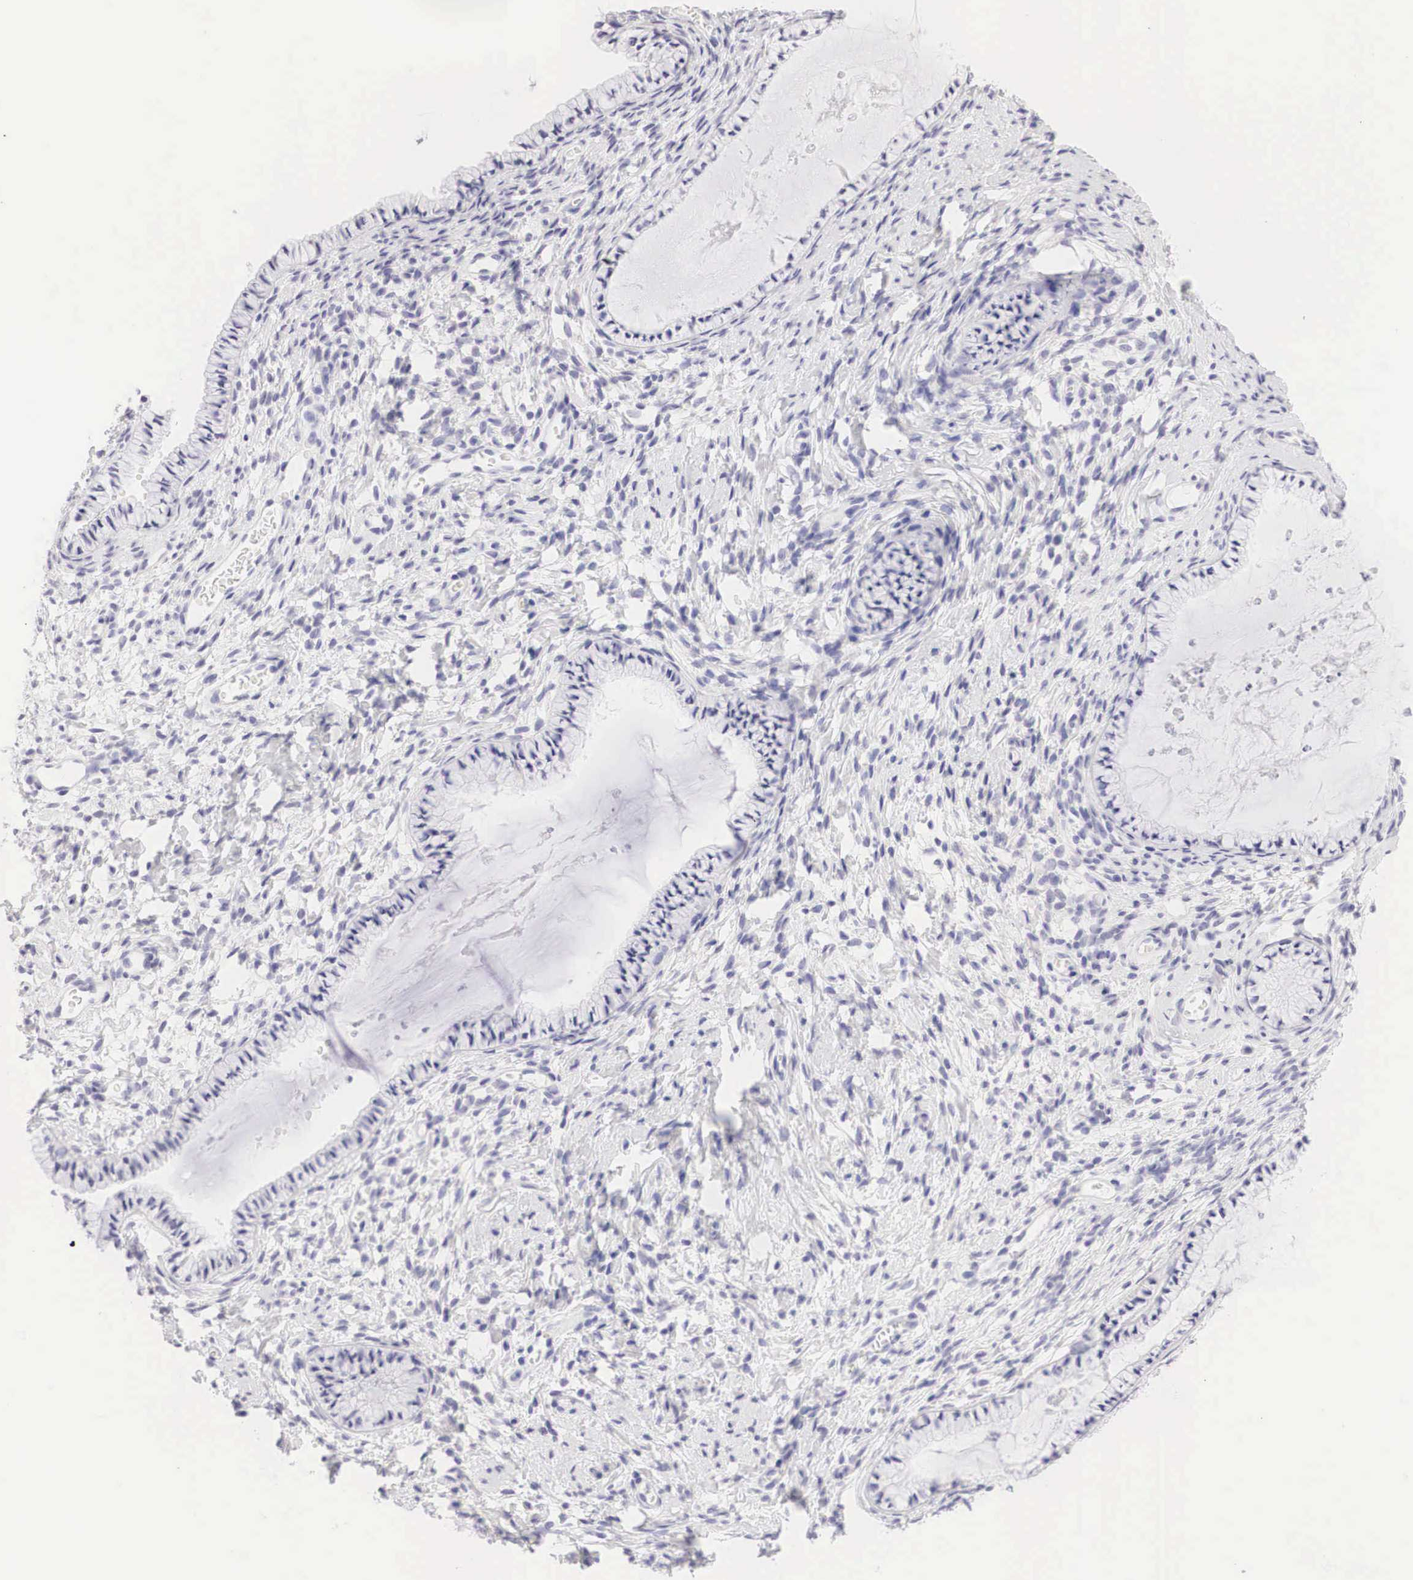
{"staining": {"intensity": "negative", "quantity": "none", "location": "none"}, "tissue": "cervix", "cell_type": "Glandular cells", "image_type": "normal", "snomed": [{"axis": "morphology", "description": "Normal tissue, NOS"}, {"axis": "topography", "description": "Cervix"}], "caption": "An IHC micrograph of normal cervix is shown. There is no staining in glandular cells of cervix. The staining is performed using DAB brown chromogen with nuclei counter-stained in using hematoxylin.", "gene": "TYR", "patient": {"sex": "female", "age": 70}}